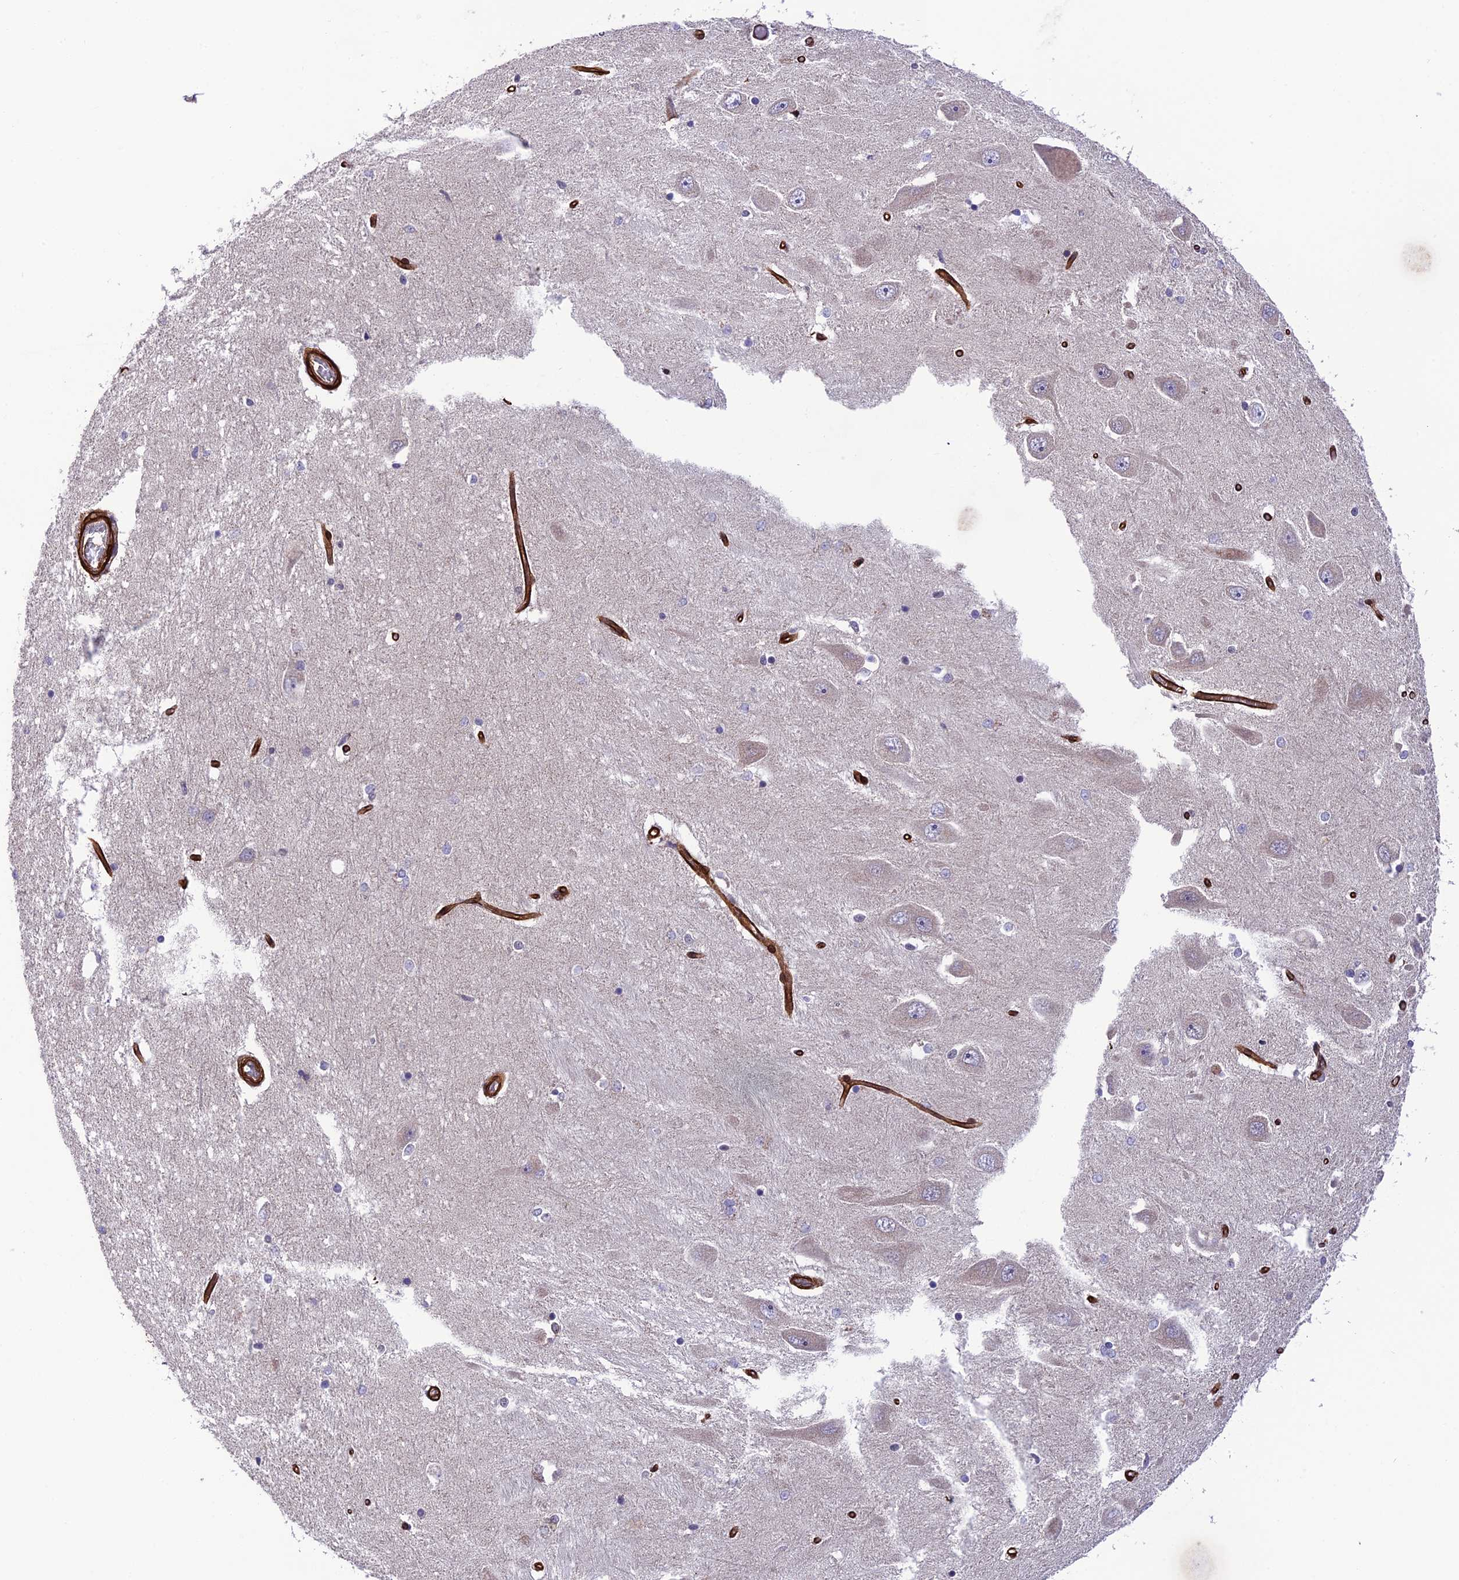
{"staining": {"intensity": "negative", "quantity": "none", "location": "none"}, "tissue": "hippocampus", "cell_type": "Glial cells", "image_type": "normal", "snomed": [{"axis": "morphology", "description": "Normal tissue, NOS"}, {"axis": "topography", "description": "Hippocampus"}], "caption": "This is a image of immunohistochemistry staining of benign hippocampus, which shows no expression in glial cells. The staining is performed using DAB (3,3'-diaminobenzidine) brown chromogen with nuclei counter-stained in using hematoxylin.", "gene": "TNS1", "patient": {"sex": "male", "age": 45}}